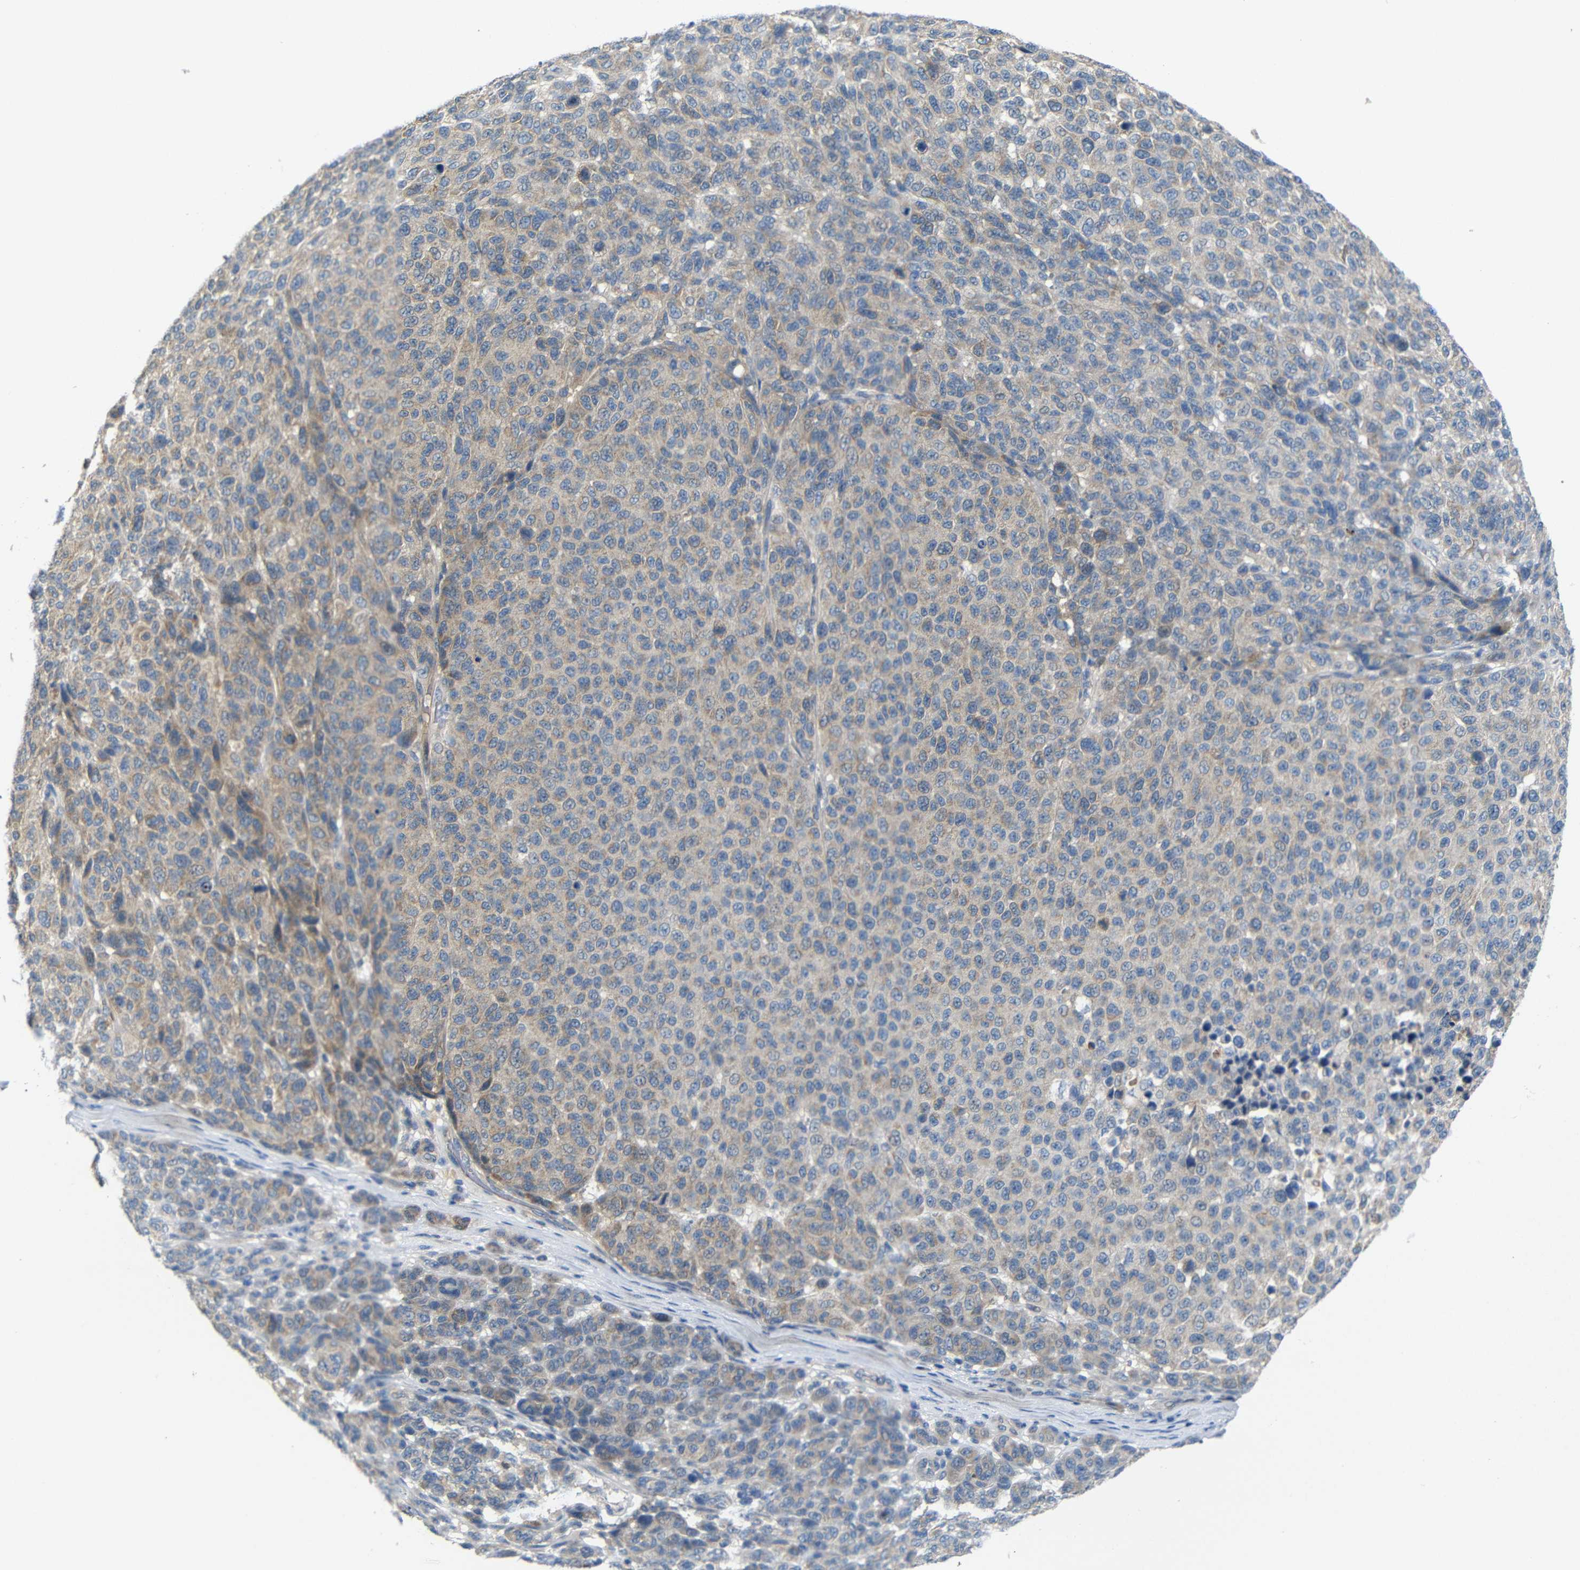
{"staining": {"intensity": "weak", "quantity": ">75%", "location": "cytoplasmic/membranous"}, "tissue": "melanoma", "cell_type": "Tumor cells", "image_type": "cancer", "snomed": [{"axis": "morphology", "description": "Malignant melanoma, NOS"}, {"axis": "topography", "description": "Skin"}], "caption": "The photomicrograph exhibits staining of melanoma, revealing weak cytoplasmic/membranous protein staining (brown color) within tumor cells.", "gene": "TBC1D32", "patient": {"sex": "male", "age": 59}}